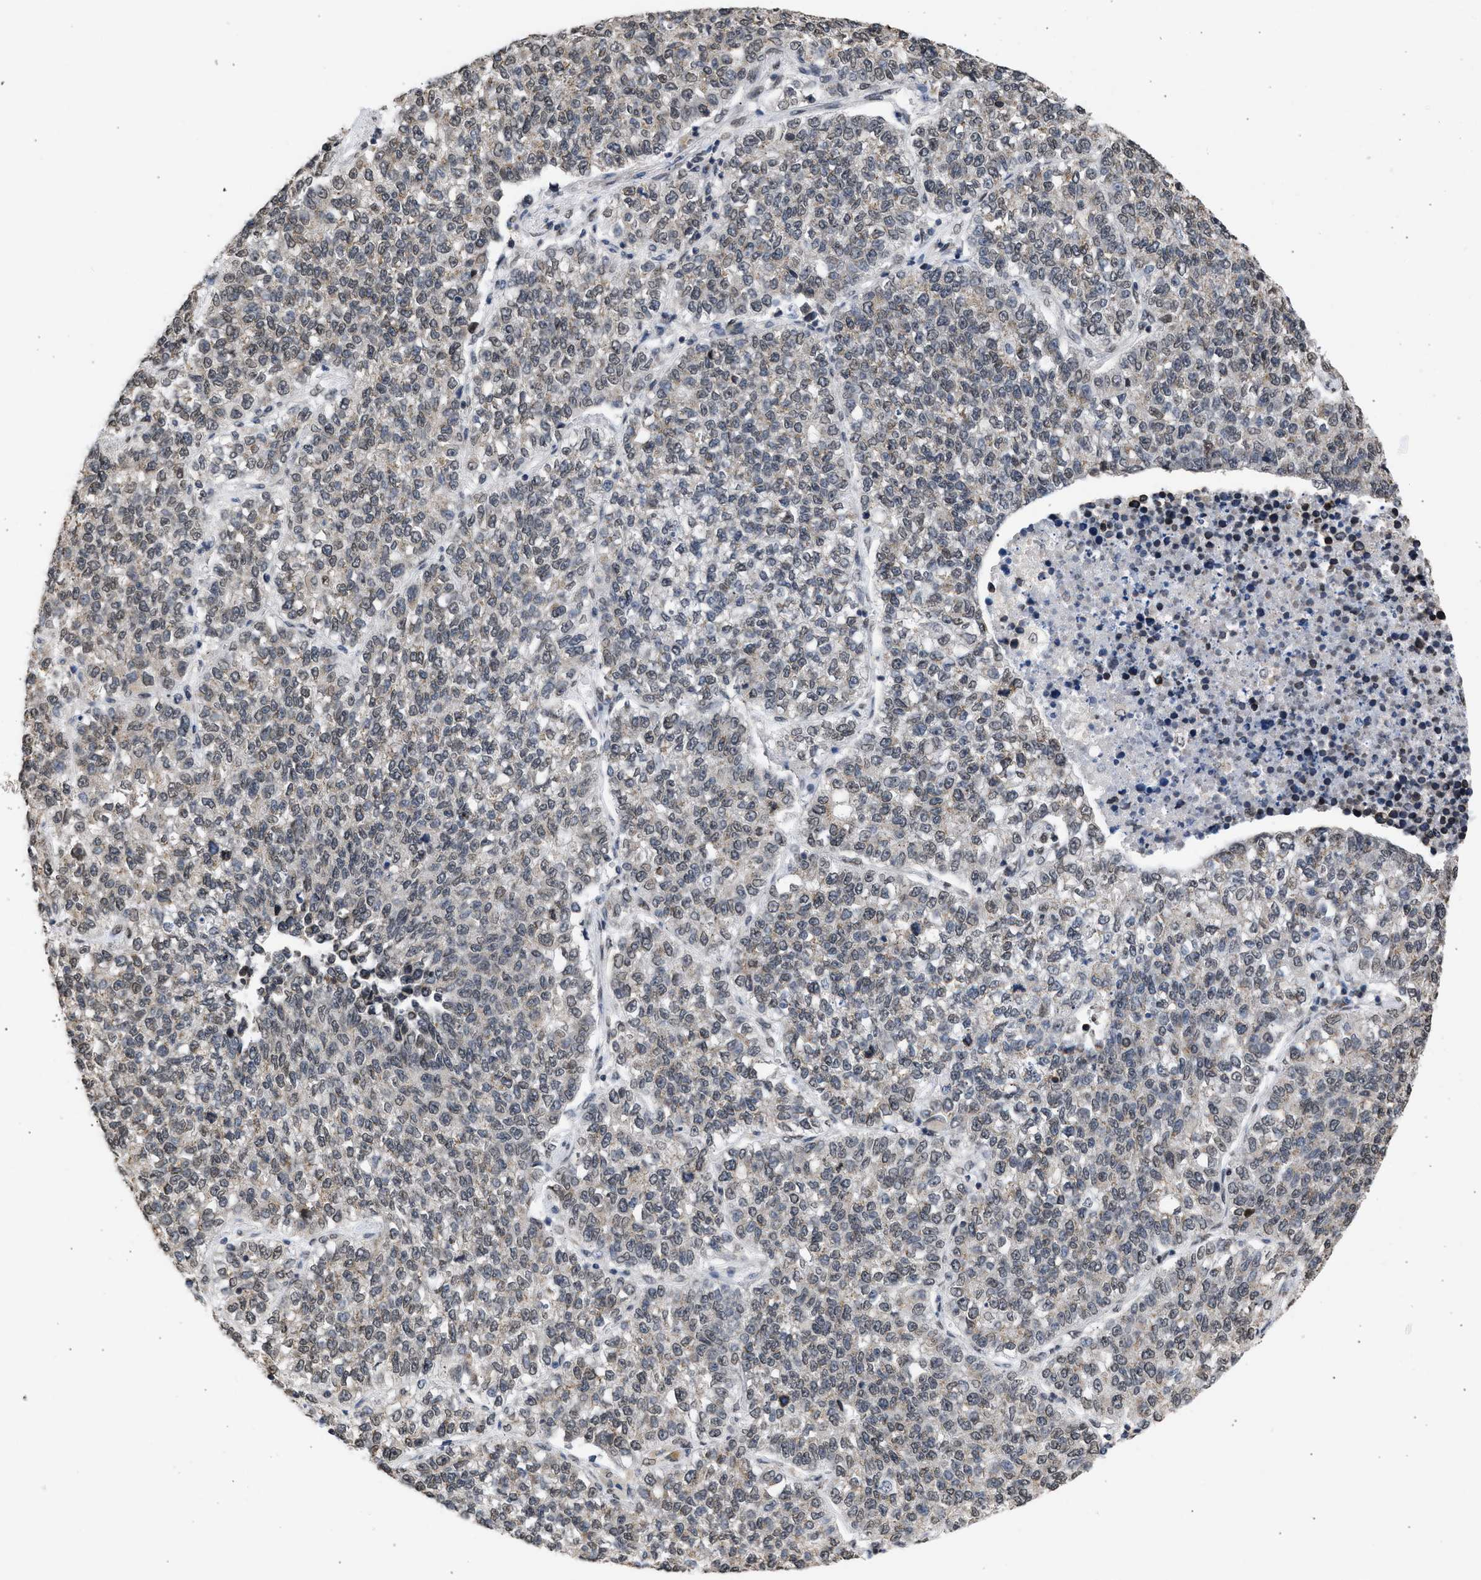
{"staining": {"intensity": "negative", "quantity": "none", "location": "none"}, "tissue": "lung cancer", "cell_type": "Tumor cells", "image_type": "cancer", "snomed": [{"axis": "morphology", "description": "Adenocarcinoma, NOS"}, {"axis": "topography", "description": "Lung"}], "caption": "Tumor cells show no significant protein positivity in lung cancer (adenocarcinoma).", "gene": "NUP35", "patient": {"sex": "male", "age": 49}}